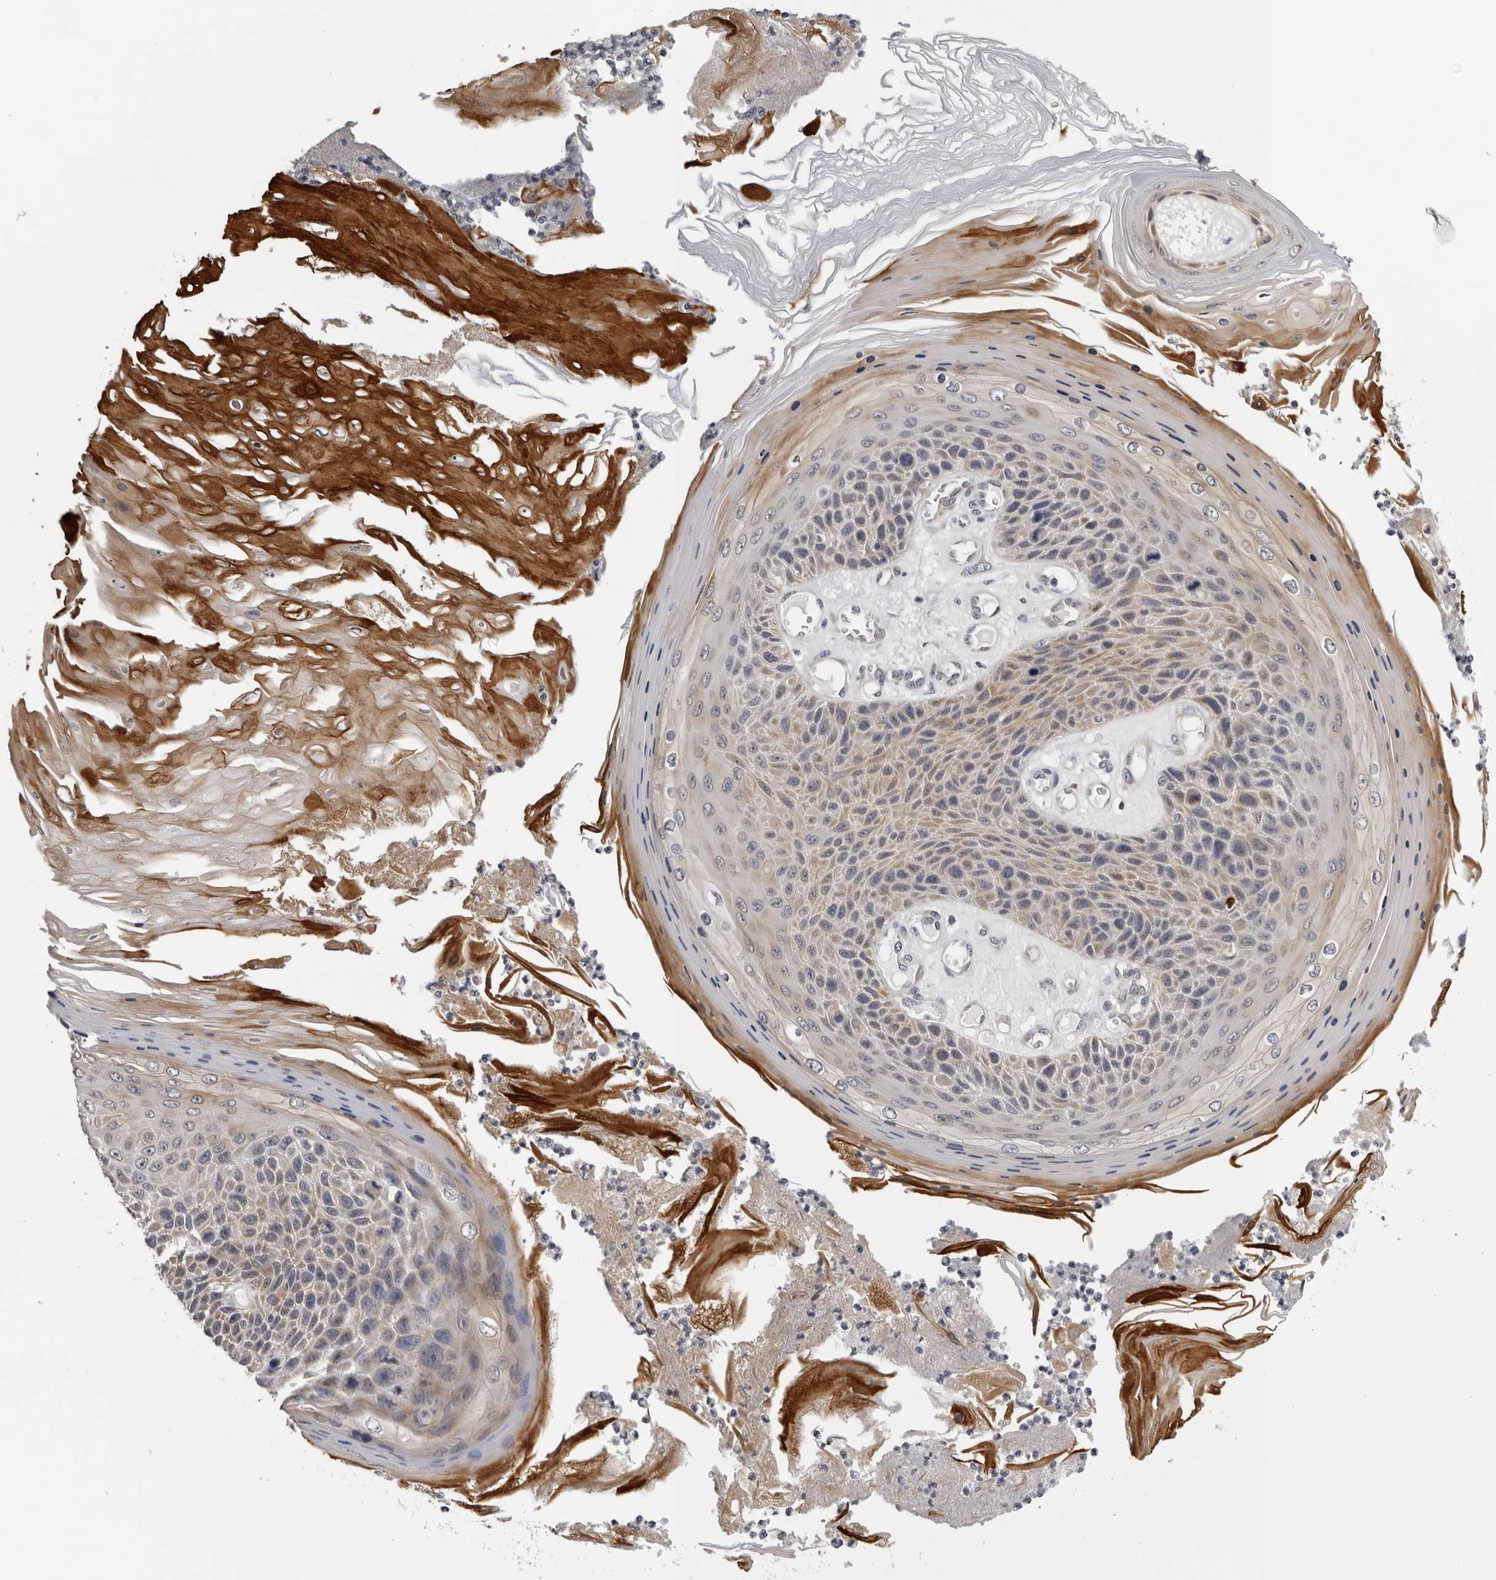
{"staining": {"intensity": "weak", "quantity": "25%-75%", "location": "cytoplasmic/membranous"}, "tissue": "skin cancer", "cell_type": "Tumor cells", "image_type": "cancer", "snomed": [{"axis": "morphology", "description": "Squamous cell carcinoma, NOS"}, {"axis": "topography", "description": "Skin"}], "caption": "Squamous cell carcinoma (skin) stained for a protein reveals weak cytoplasmic/membranous positivity in tumor cells.", "gene": "CPT2", "patient": {"sex": "female", "age": 88}}